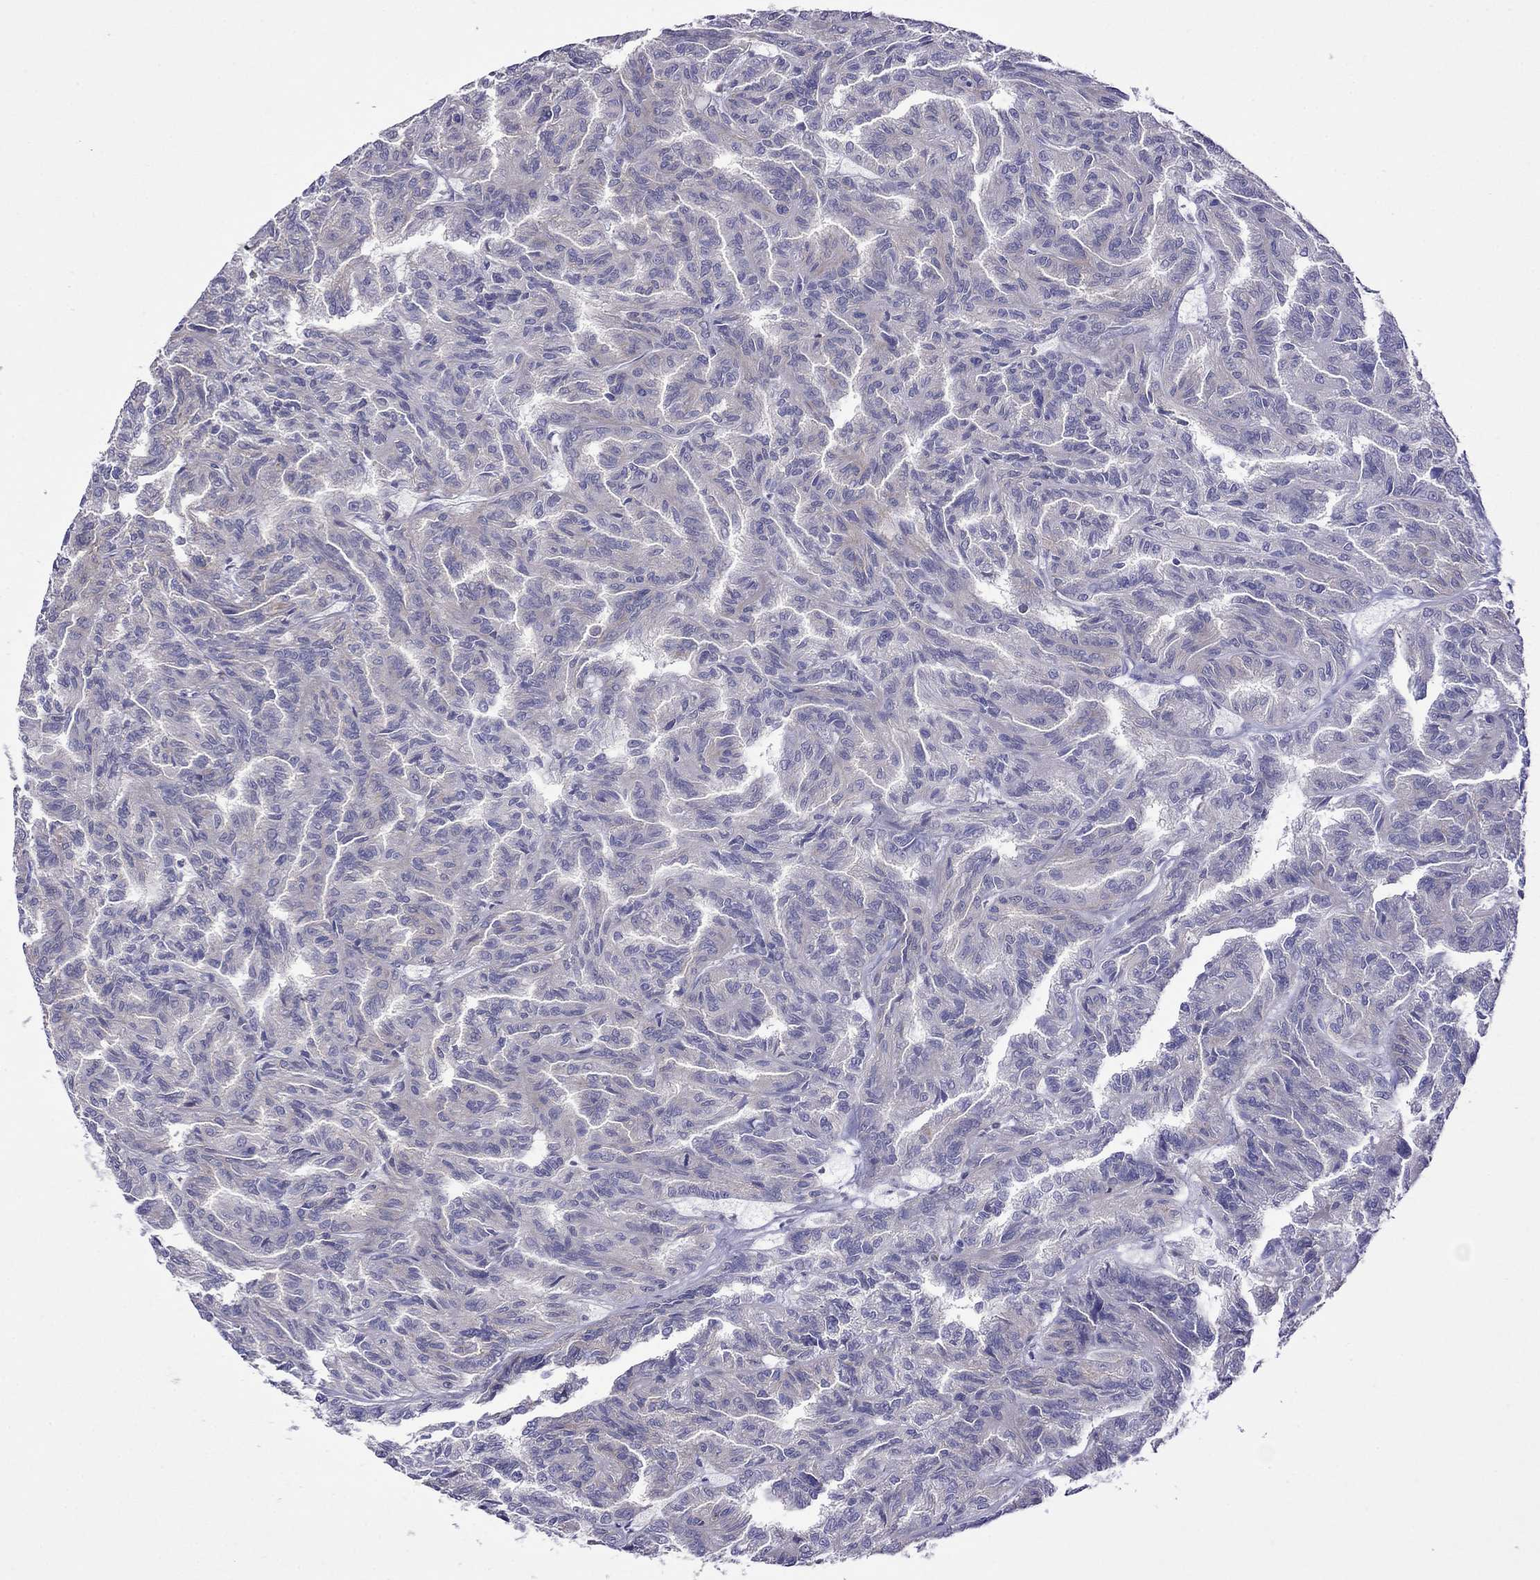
{"staining": {"intensity": "negative", "quantity": "none", "location": "none"}, "tissue": "renal cancer", "cell_type": "Tumor cells", "image_type": "cancer", "snomed": [{"axis": "morphology", "description": "Adenocarcinoma, NOS"}, {"axis": "topography", "description": "Kidney"}], "caption": "Micrograph shows no significant protein staining in tumor cells of renal cancer (adenocarcinoma).", "gene": "MPZ", "patient": {"sex": "male", "age": 79}}